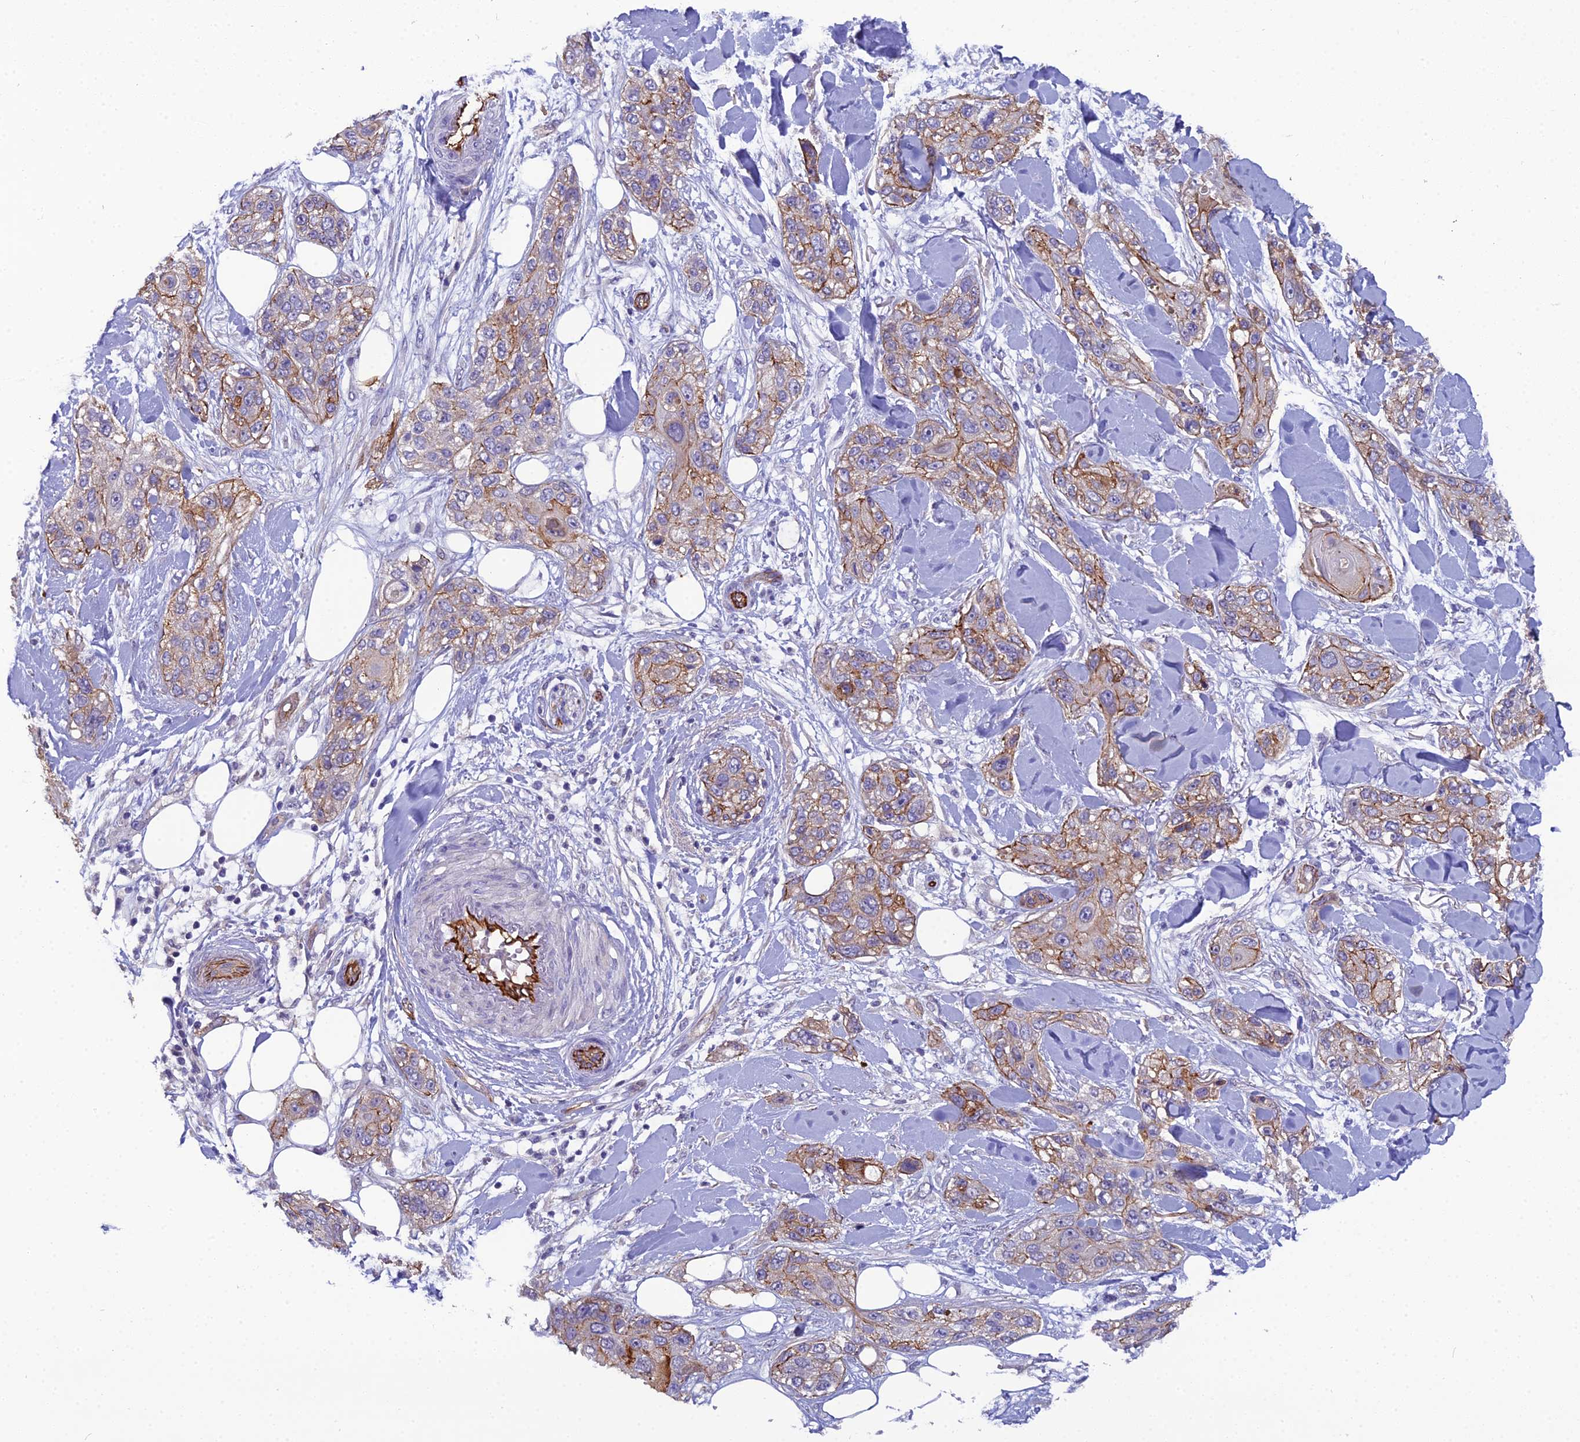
{"staining": {"intensity": "moderate", "quantity": "25%-75%", "location": "cytoplasmic/membranous"}, "tissue": "skin cancer", "cell_type": "Tumor cells", "image_type": "cancer", "snomed": [{"axis": "morphology", "description": "Normal tissue, NOS"}, {"axis": "morphology", "description": "Squamous cell carcinoma, NOS"}, {"axis": "topography", "description": "Skin"}], "caption": "A micrograph showing moderate cytoplasmic/membranous staining in about 25%-75% of tumor cells in skin cancer, as visualized by brown immunohistochemical staining.", "gene": "CFAP47", "patient": {"sex": "male", "age": 72}}